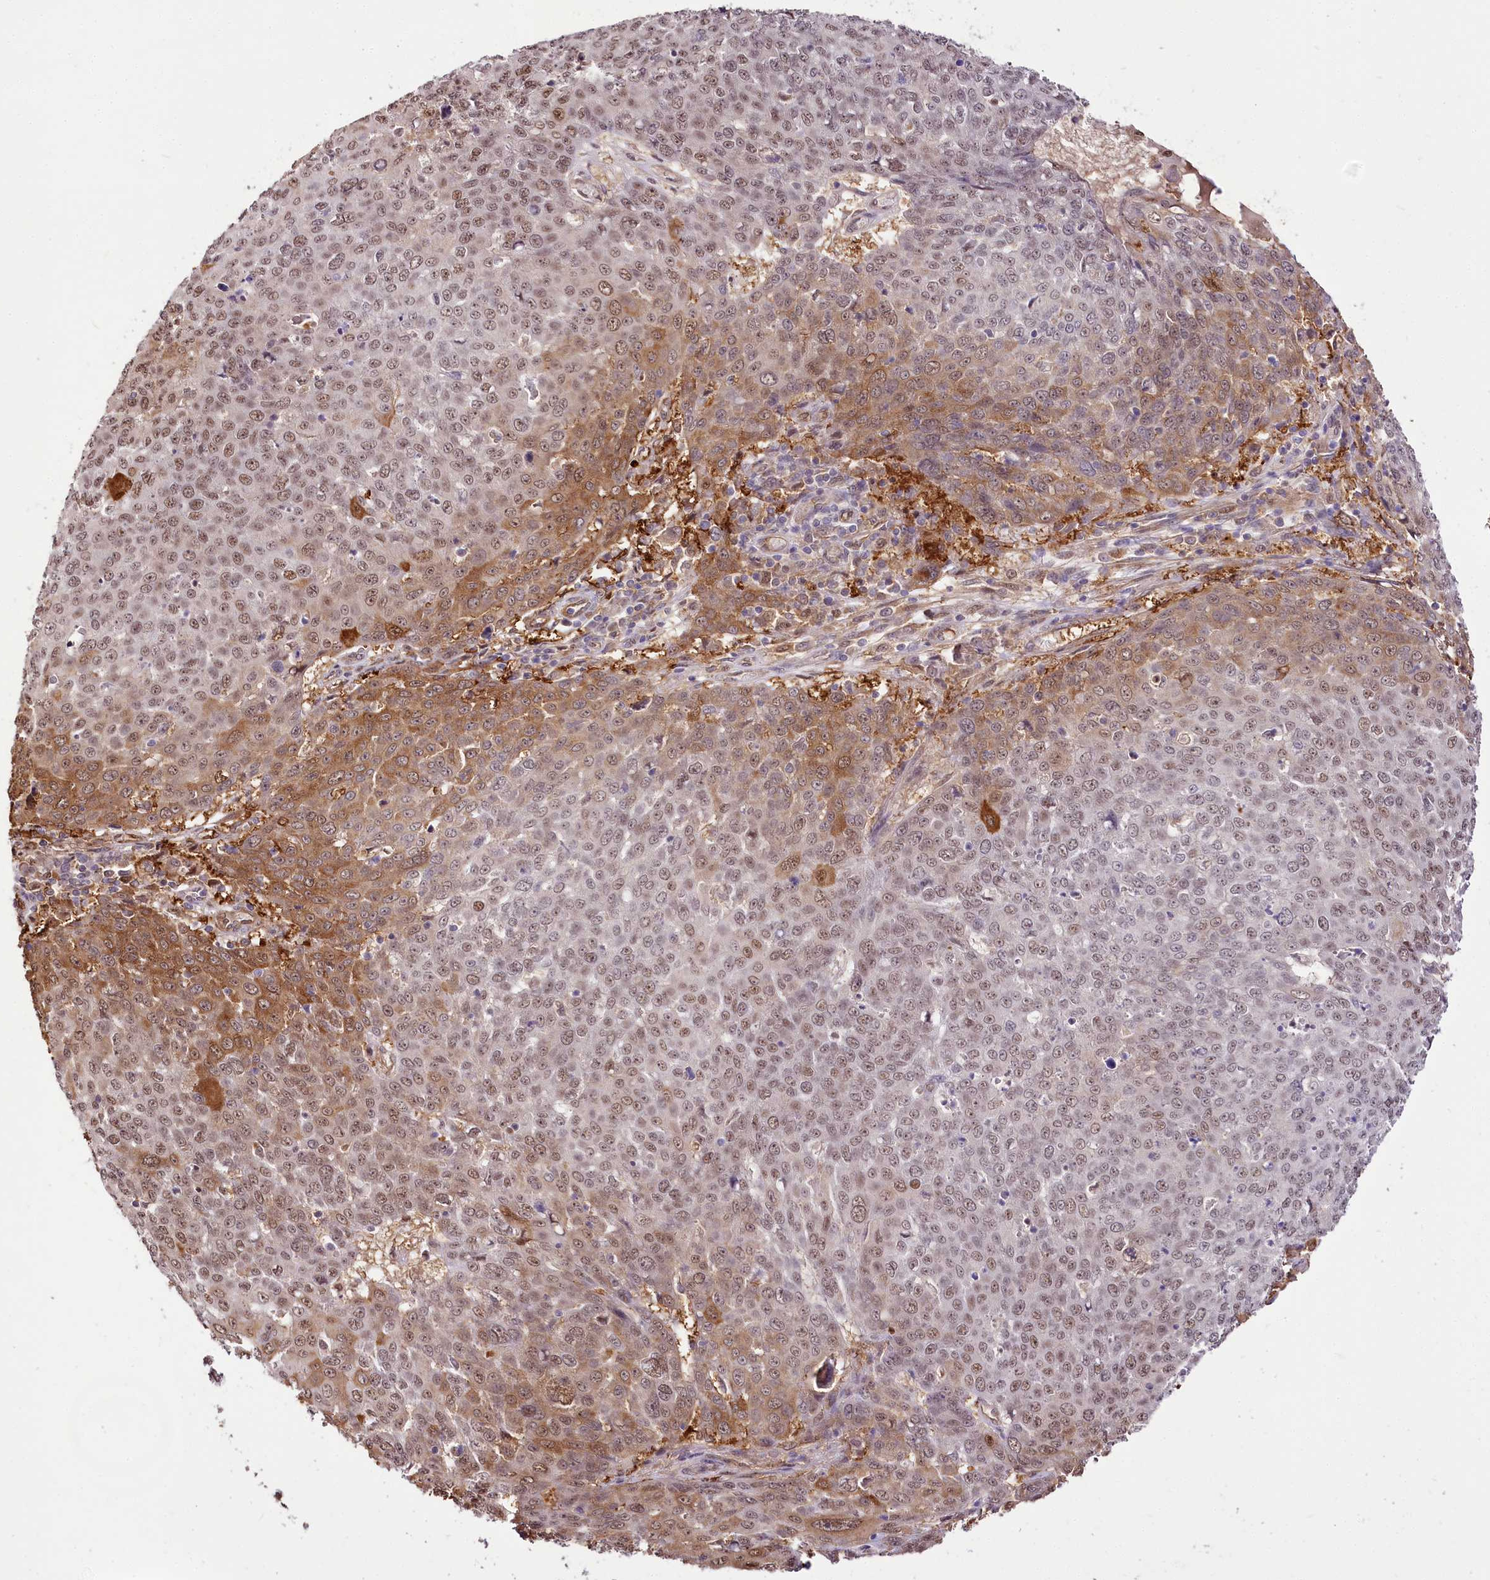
{"staining": {"intensity": "moderate", "quantity": ">75%", "location": "cytoplasmic/membranous,nuclear"}, "tissue": "skin cancer", "cell_type": "Tumor cells", "image_type": "cancer", "snomed": [{"axis": "morphology", "description": "Squamous cell carcinoma, NOS"}, {"axis": "topography", "description": "Skin"}], "caption": "Brown immunohistochemical staining in human squamous cell carcinoma (skin) demonstrates moderate cytoplasmic/membranous and nuclear staining in approximately >75% of tumor cells.", "gene": "GNL3L", "patient": {"sex": "male", "age": 71}}